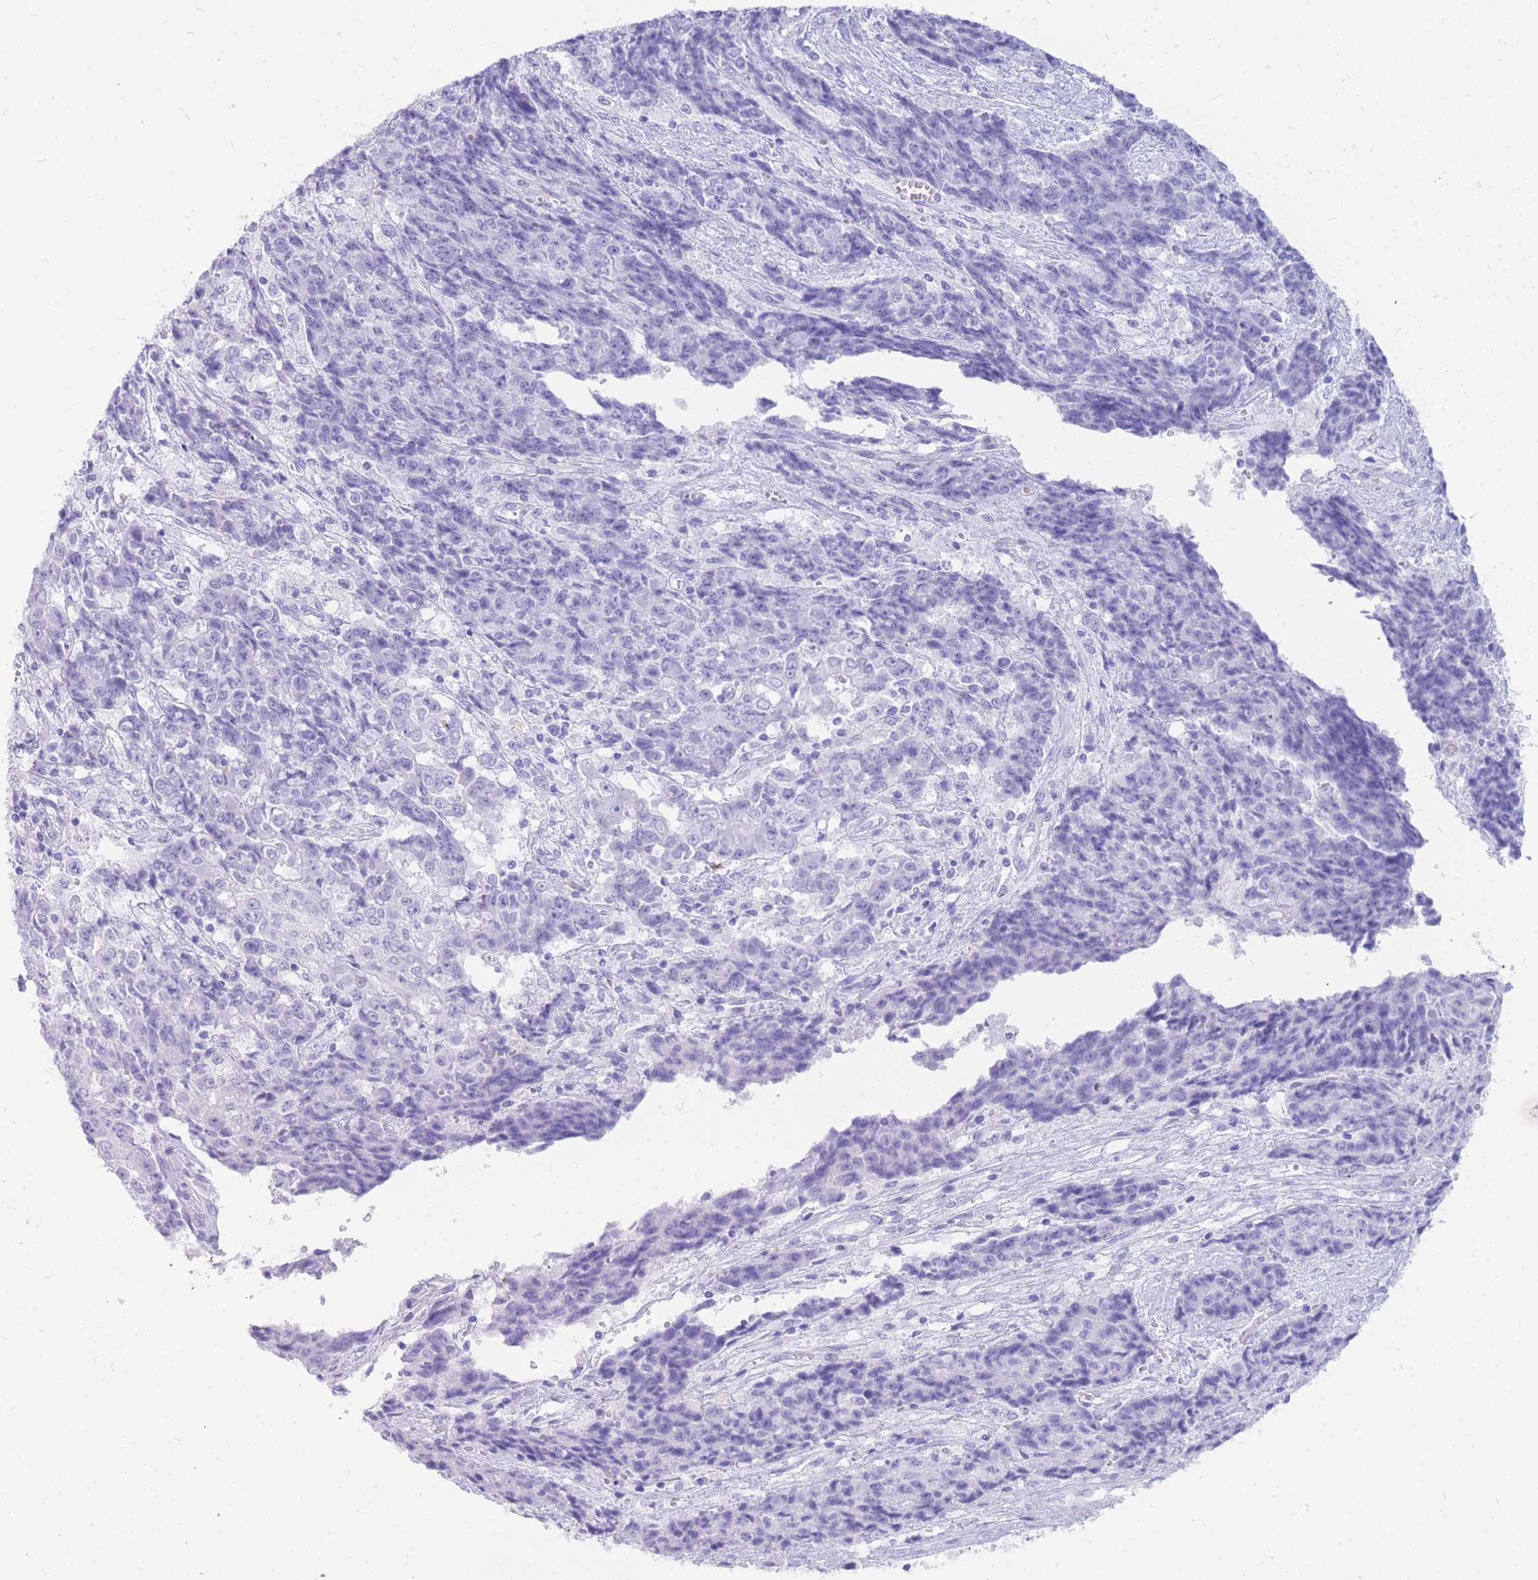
{"staining": {"intensity": "negative", "quantity": "none", "location": "none"}, "tissue": "ovarian cancer", "cell_type": "Tumor cells", "image_type": "cancer", "snomed": [{"axis": "morphology", "description": "Carcinoma, endometroid"}, {"axis": "topography", "description": "Ovary"}], "caption": "The micrograph reveals no significant expression in tumor cells of endometroid carcinoma (ovarian).", "gene": "HERC1", "patient": {"sex": "female", "age": 42}}